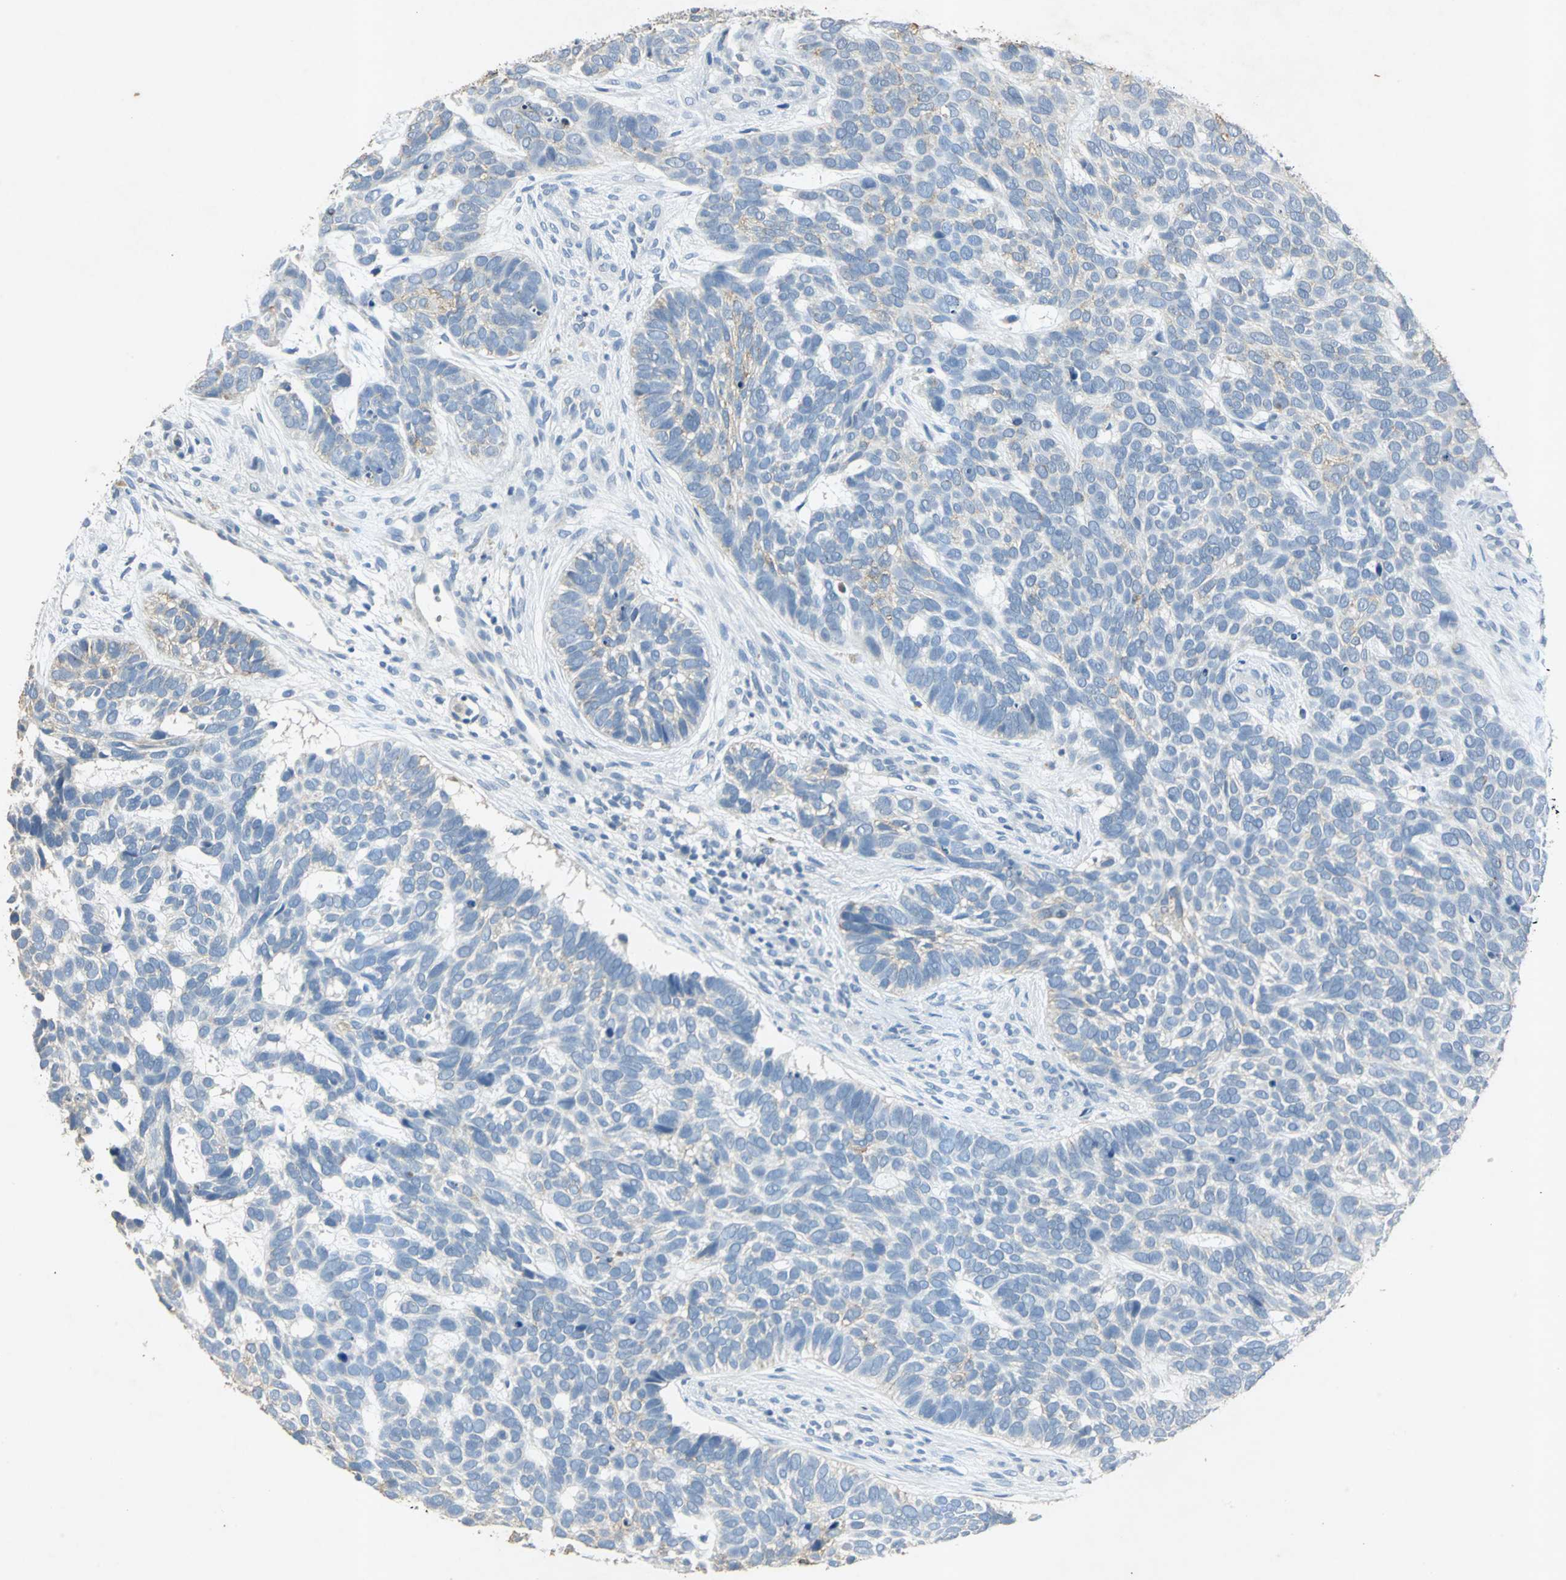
{"staining": {"intensity": "weak", "quantity": "<25%", "location": "cytoplasmic/membranous"}, "tissue": "skin cancer", "cell_type": "Tumor cells", "image_type": "cancer", "snomed": [{"axis": "morphology", "description": "Basal cell carcinoma"}, {"axis": "topography", "description": "Skin"}], "caption": "Skin basal cell carcinoma stained for a protein using IHC reveals no positivity tumor cells.", "gene": "CAMK2B", "patient": {"sex": "male", "age": 87}}